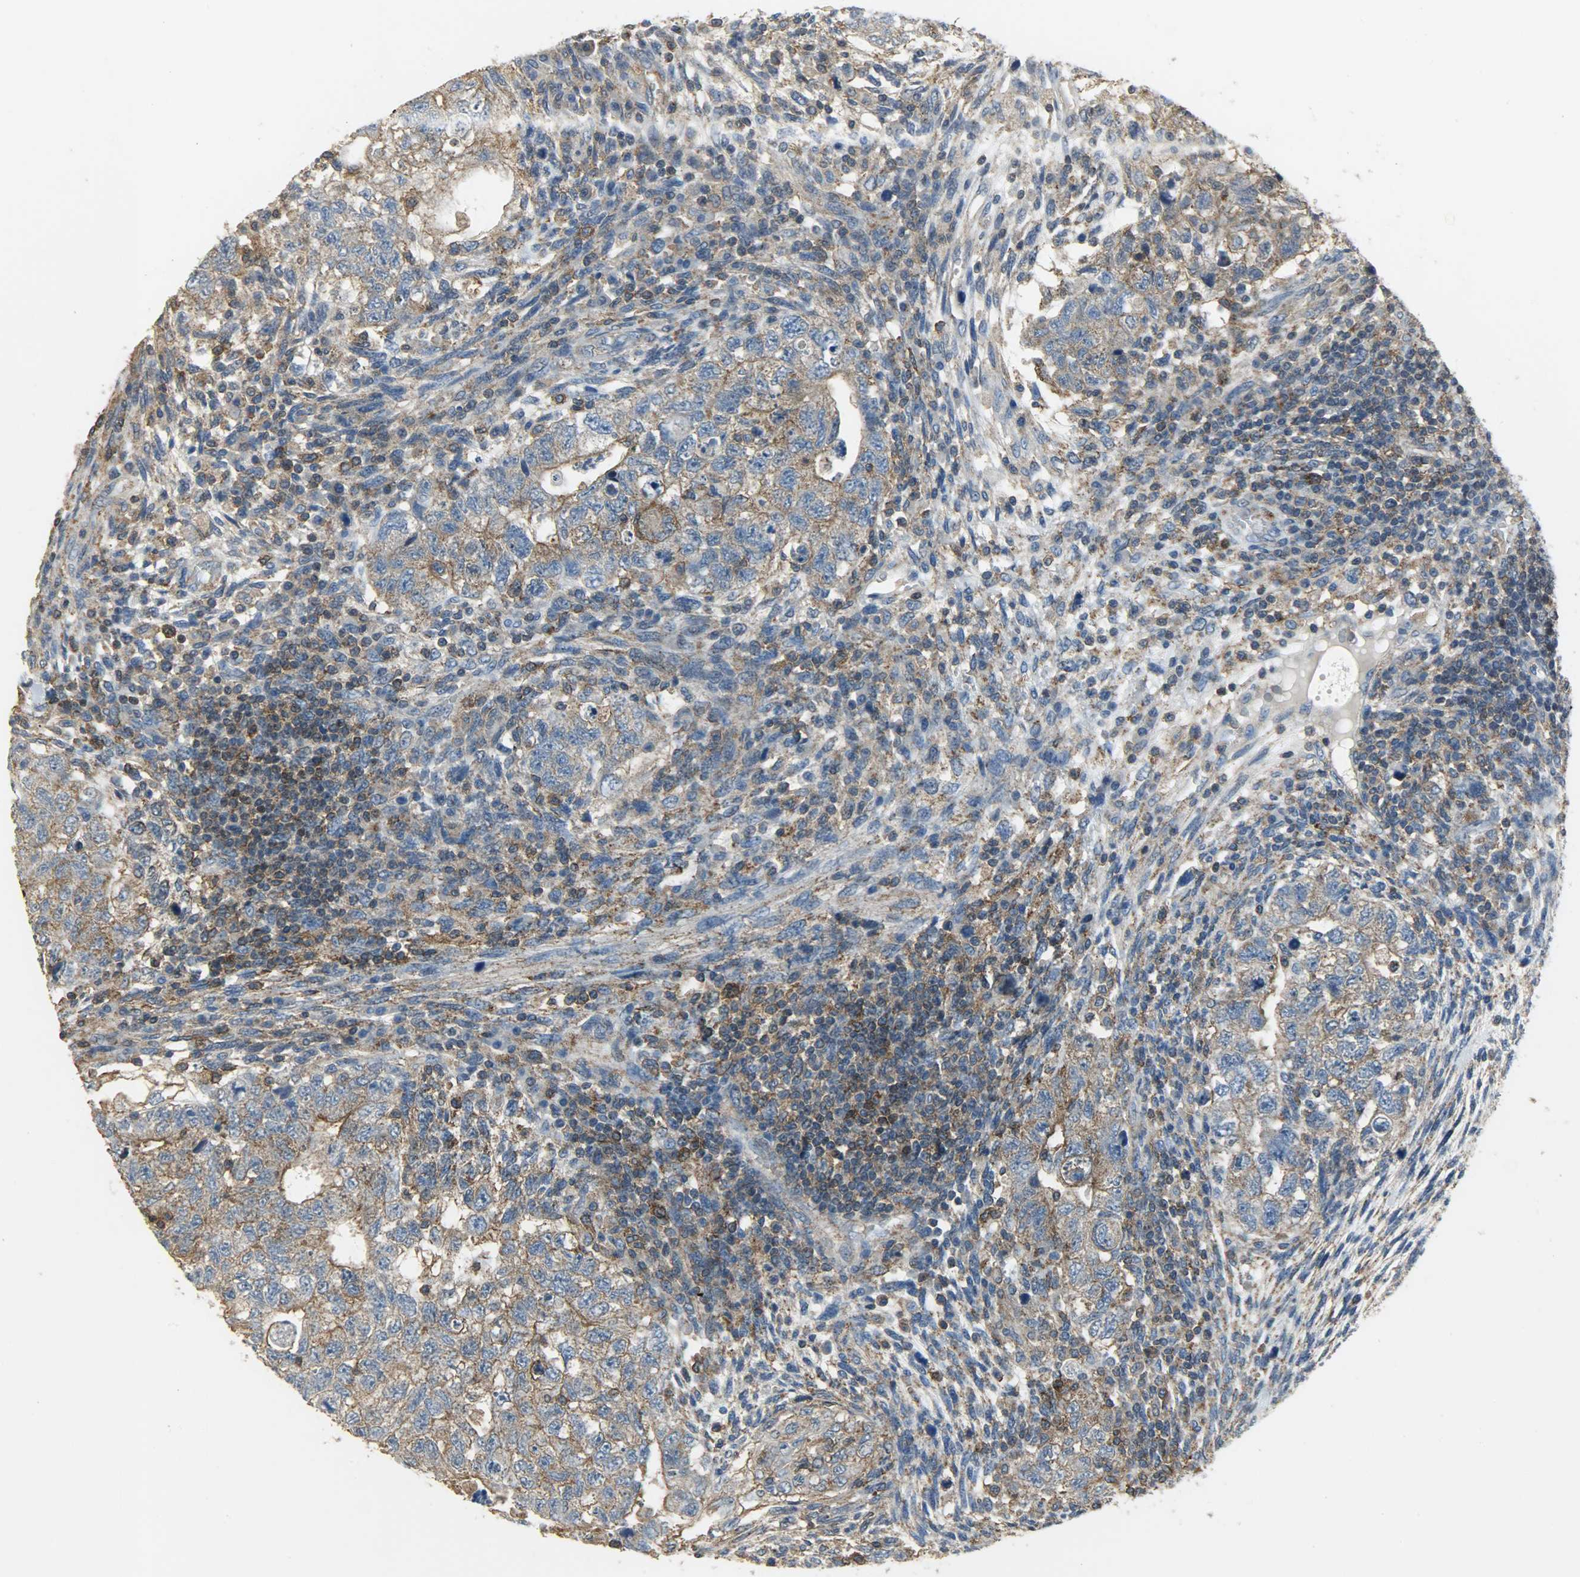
{"staining": {"intensity": "moderate", "quantity": ">75%", "location": "cytoplasmic/membranous"}, "tissue": "testis cancer", "cell_type": "Tumor cells", "image_type": "cancer", "snomed": [{"axis": "morphology", "description": "Normal tissue, NOS"}, {"axis": "morphology", "description": "Carcinoma, Embryonal, NOS"}, {"axis": "topography", "description": "Testis"}], "caption": "Immunohistochemistry image of neoplastic tissue: human testis embryonal carcinoma stained using immunohistochemistry reveals medium levels of moderate protein expression localized specifically in the cytoplasmic/membranous of tumor cells, appearing as a cytoplasmic/membranous brown color.", "gene": "DNAJA4", "patient": {"sex": "male", "age": 36}}